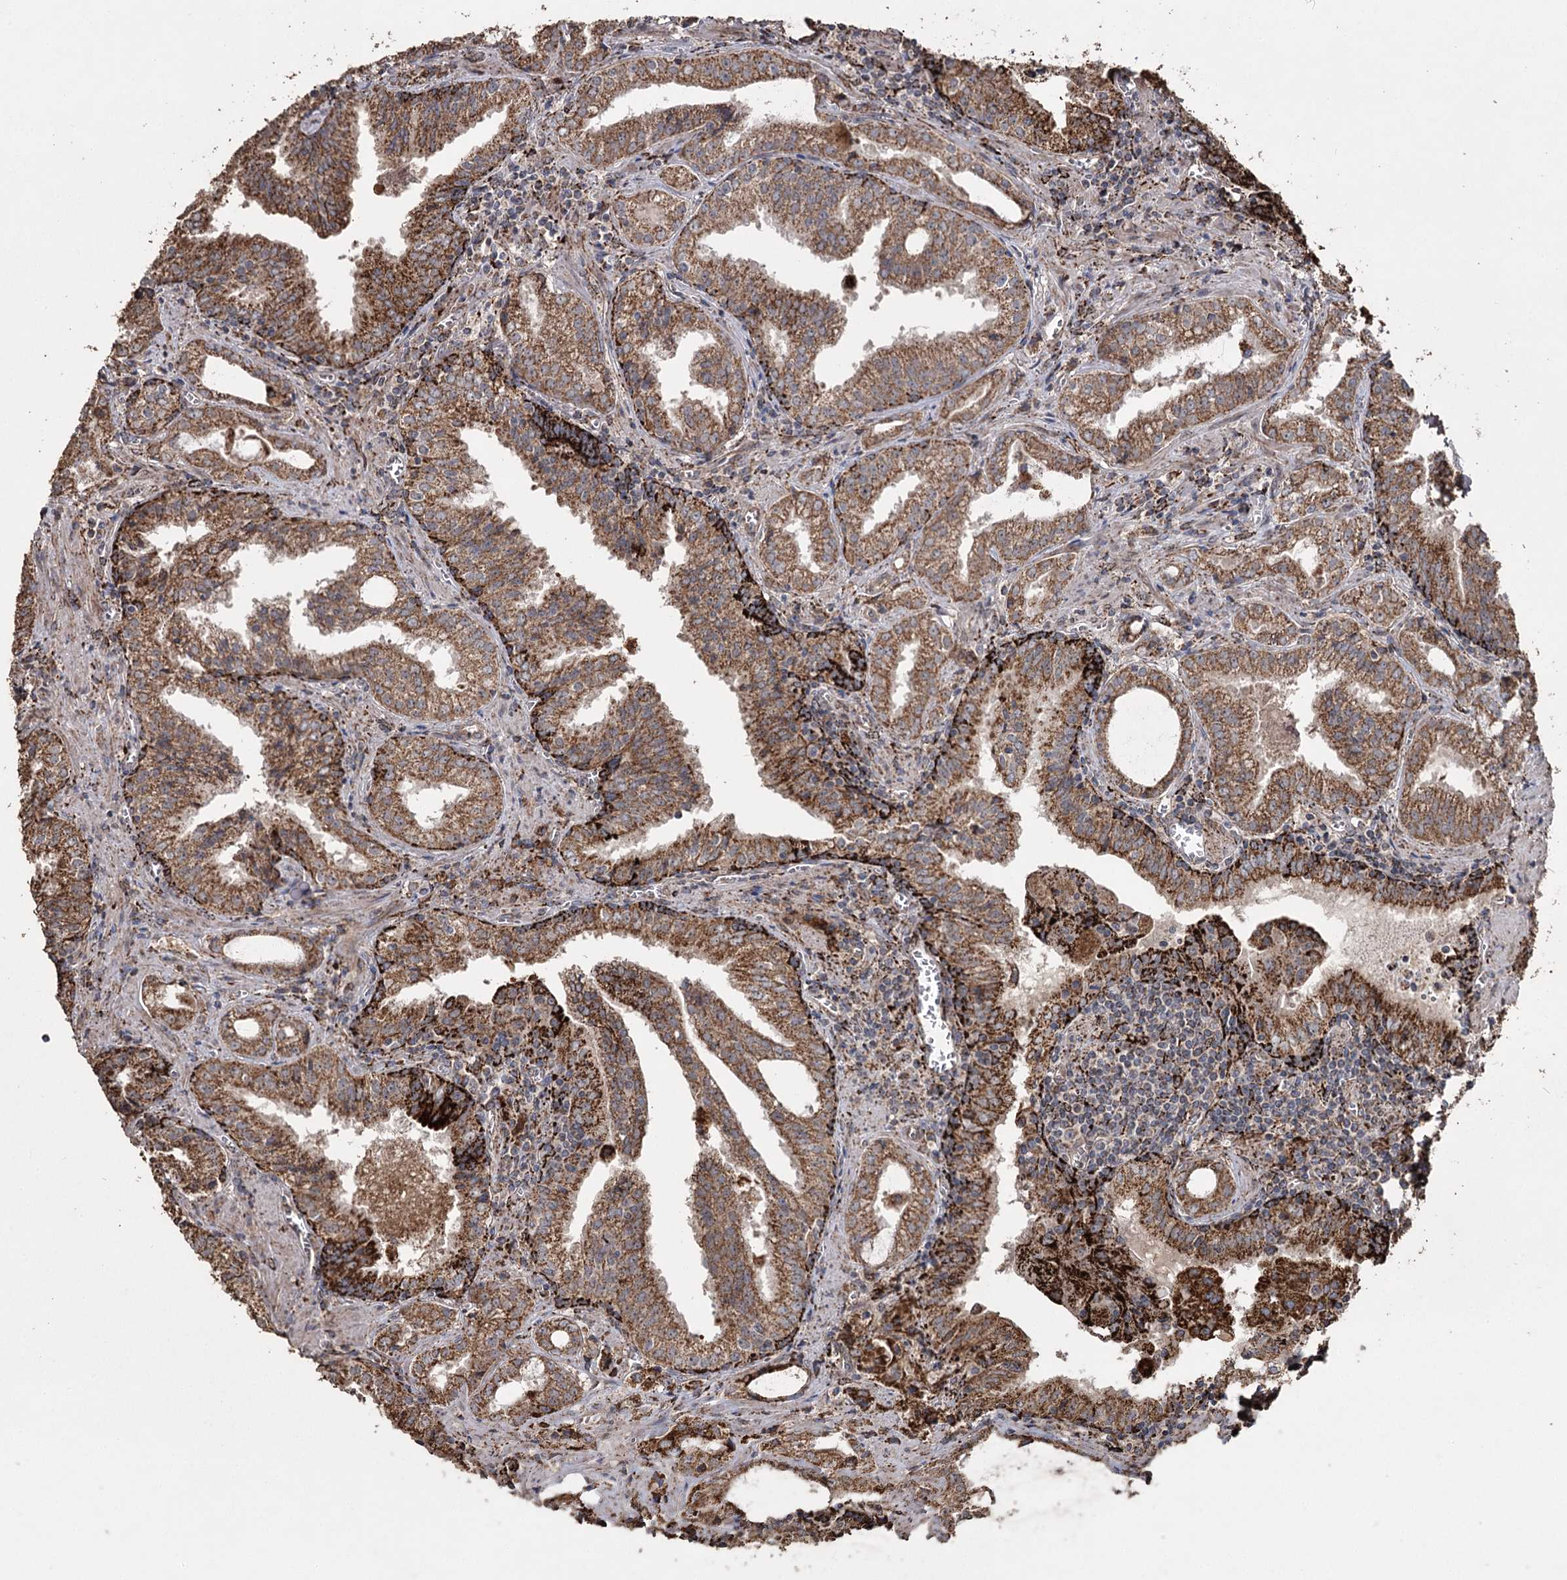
{"staining": {"intensity": "moderate", "quantity": ">75%", "location": "cytoplasmic/membranous"}, "tissue": "prostate cancer", "cell_type": "Tumor cells", "image_type": "cancer", "snomed": [{"axis": "morphology", "description": "Adenocarcinoma, High grade"}, {"axis": "topography", "description": "Prostate"}], "caption": "The photomicrograph exhibits staining of prostate cancer, revealing moderate cytoplasmic/membranous protein staining (brown color) within tumor cells.", "gene": "SLF2", "patient": {"sex": "male", "age": 68}}